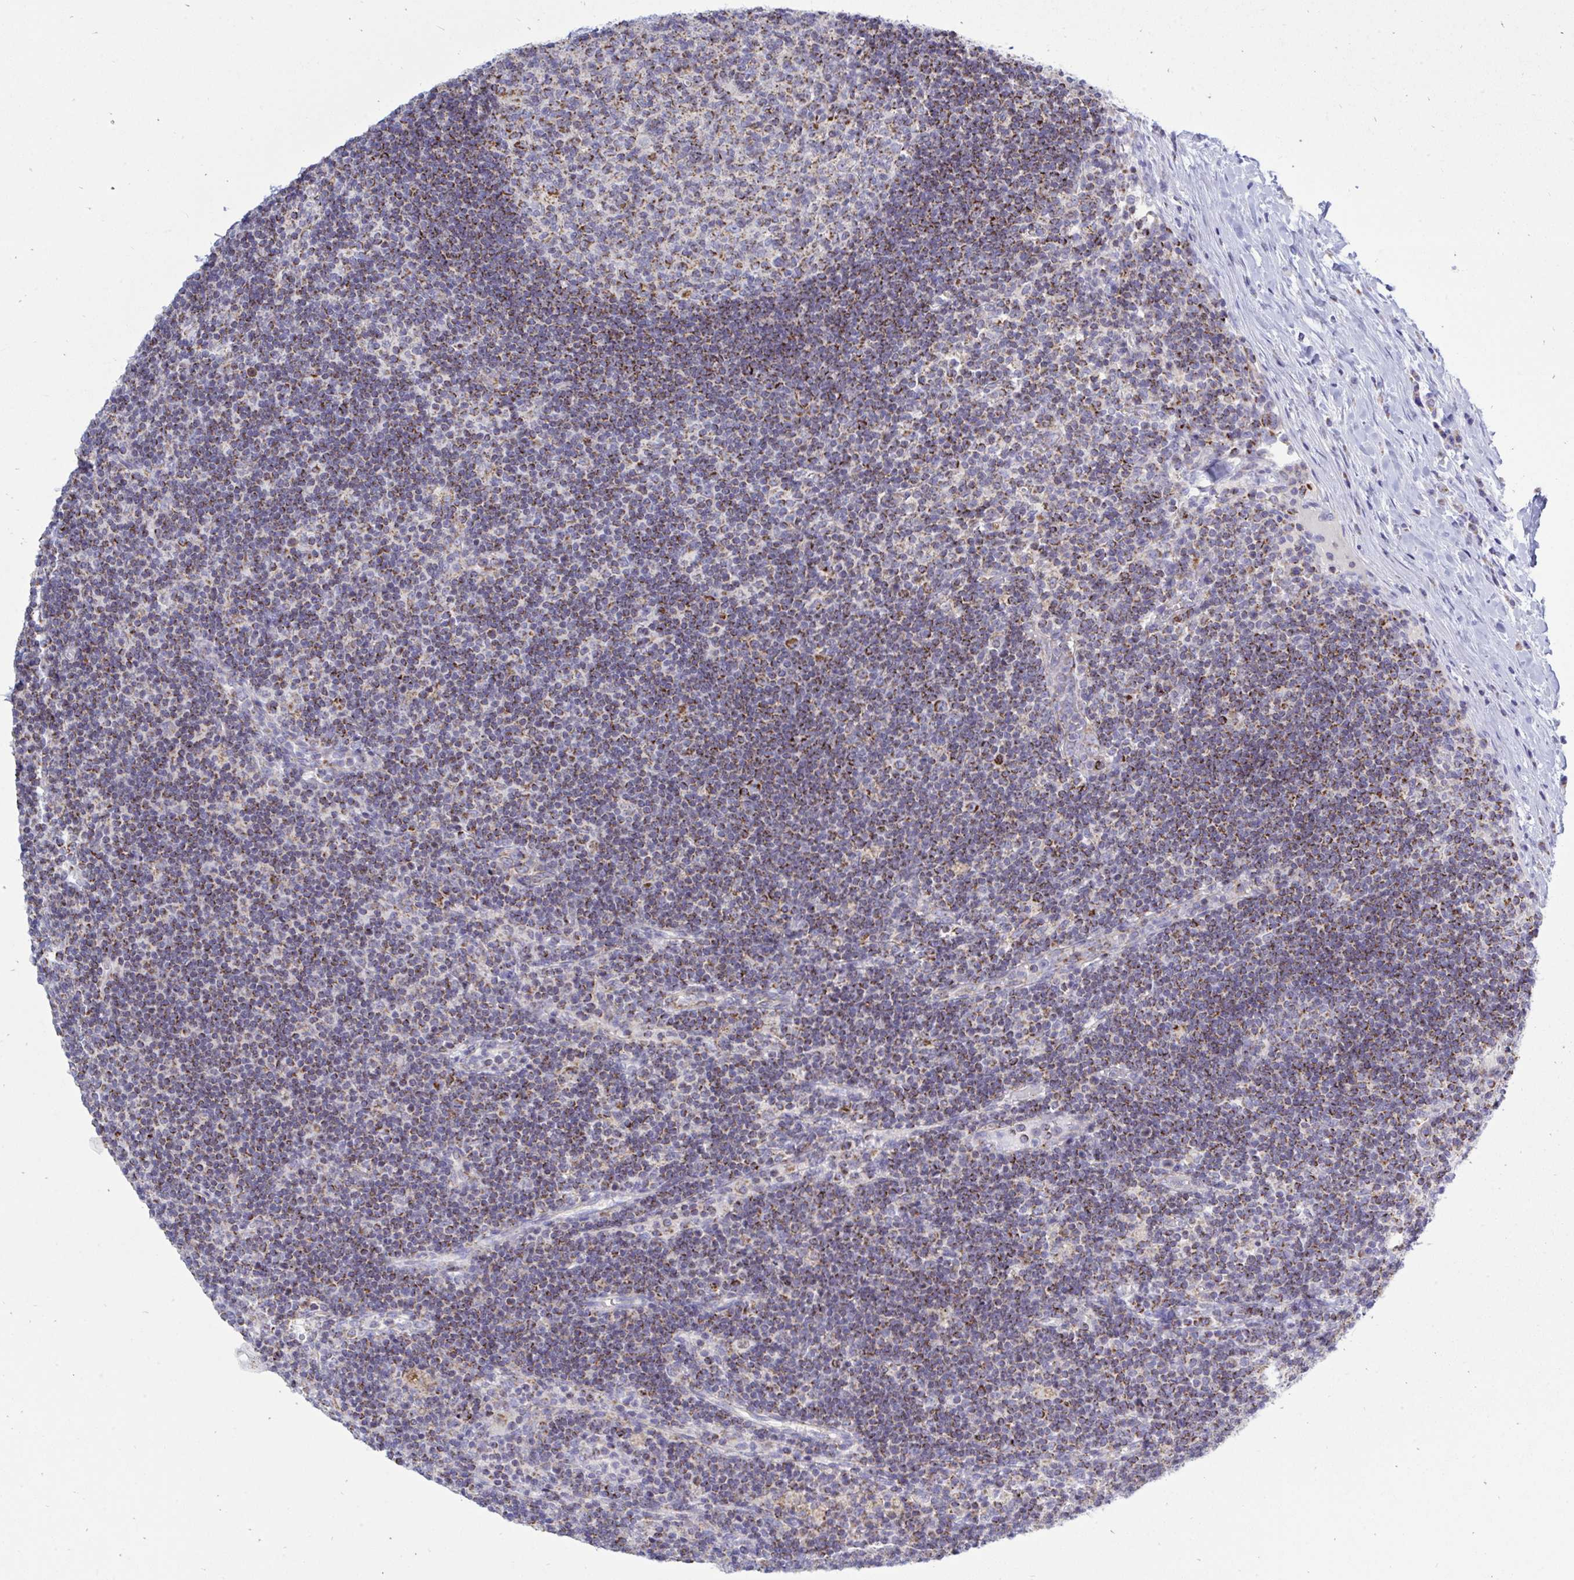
{"staining": {"intensity": "moderate", "quantity": "<25%", "location": "cytoplasmic/membranous"}, "tissue": "lymph node", "cell_type": "Germinal center cells", "image_type": "normal", "snomed": [{"axis": "morphology", "description": "Normal tissue, NOS"}, {"axis": "topography", "description": "Lymph node"}], "caption": "High-magnification brightfield microscopy of unremarkable lymph node stained with DAB (3,3'-diaminobenzidine) (brown) and counterstained with hematoxylin (blue). germinal center cells exhibit moderate cytoplasmic/membranous staining is present in about<25% of cells.", "gene": "HSPE1", "patient": {"sex": "male", "age": 67}}